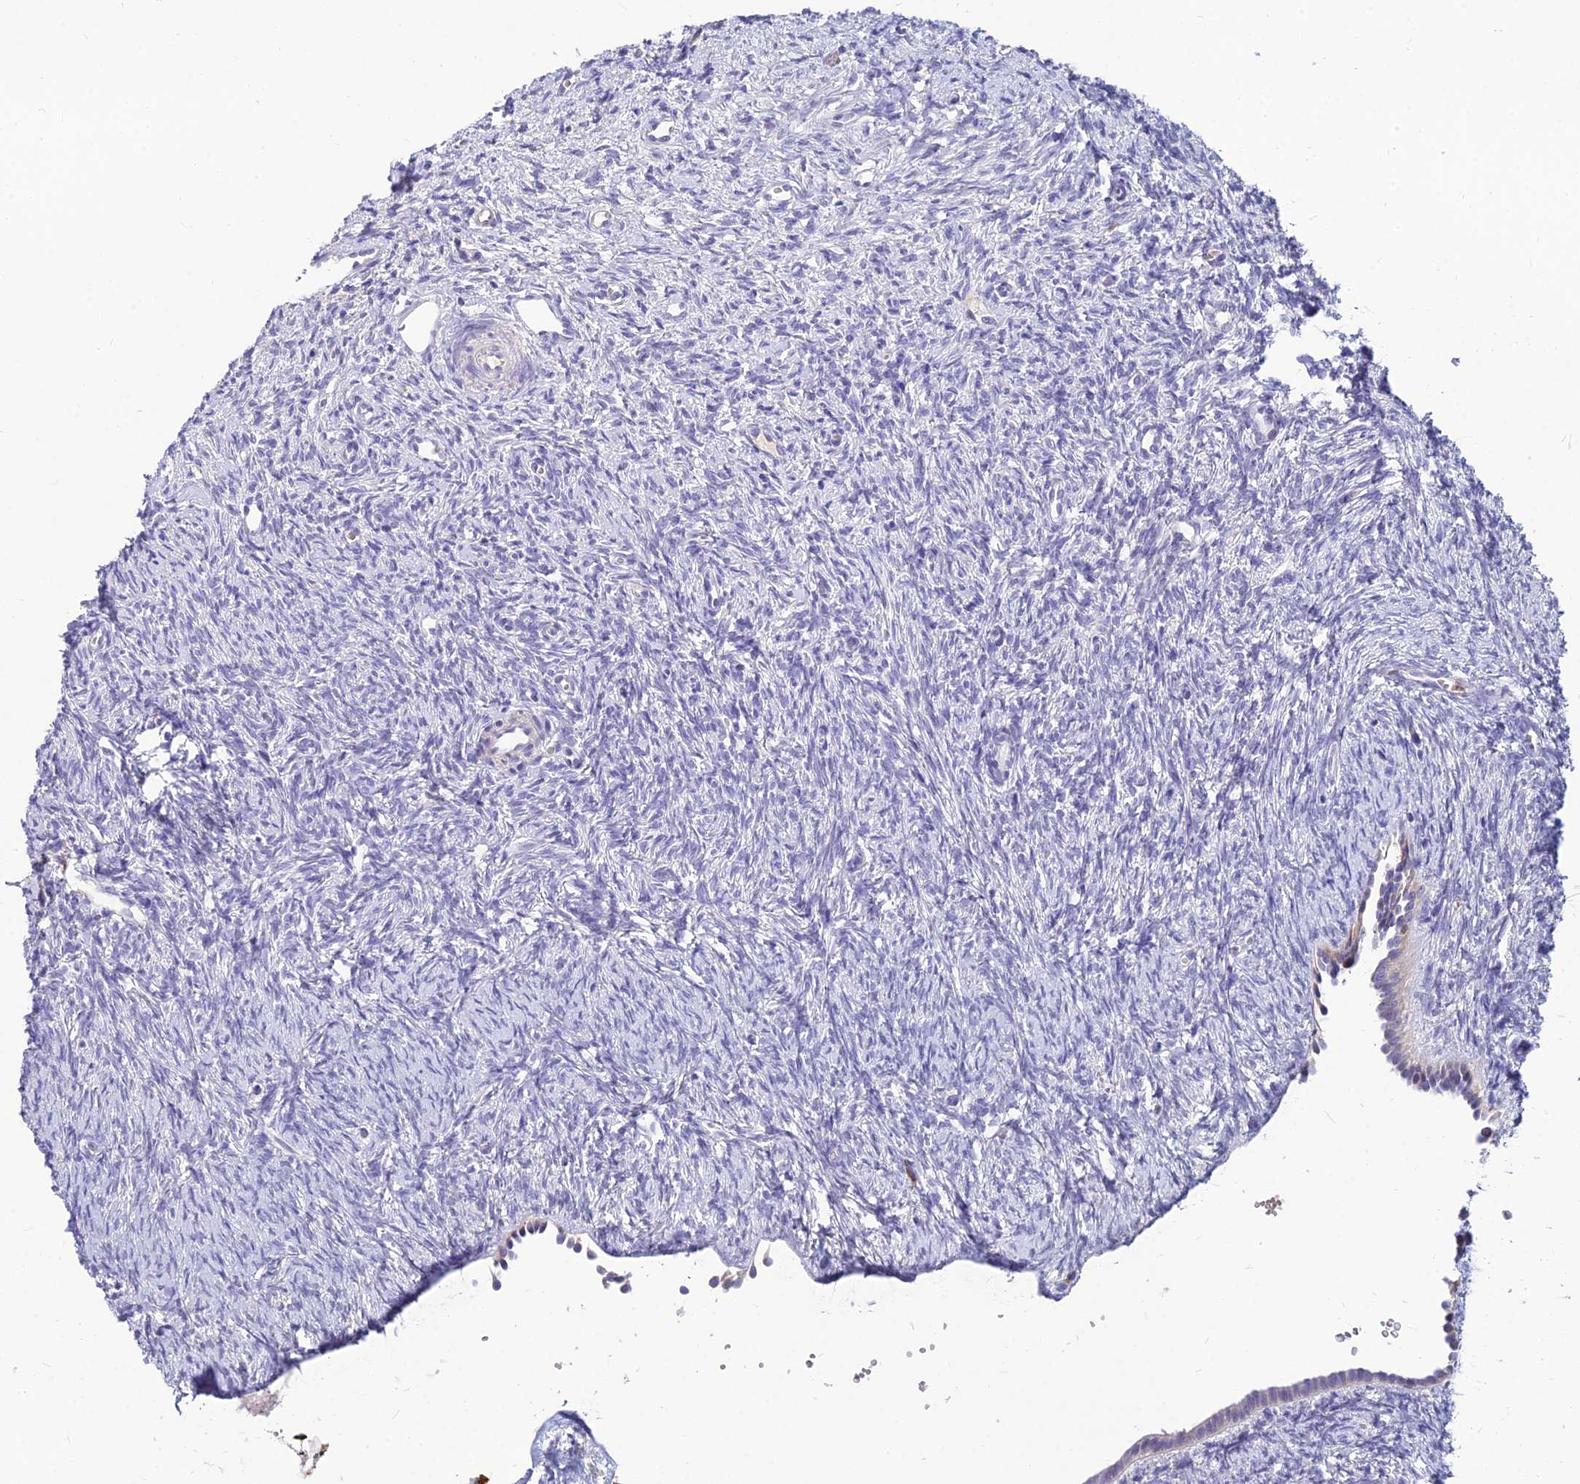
{"staining": {"intensity": "negative", "quantity": "none", "location": "none"}, "tissue": "ovary", "cell_type": "Follicle cells", "image_type": "normal", "snomed": [{"axis": "morphology", "description": "Normal tissue, NOS"}, {"axis": "topography", "description": "Ovary"}], "caption": "Immunohistochemical staining of benign ovary exhibits no significant positivity in follicle cells.", "gene": "GOLGA6A", "patient": {"sex": "female", "age": 51}}